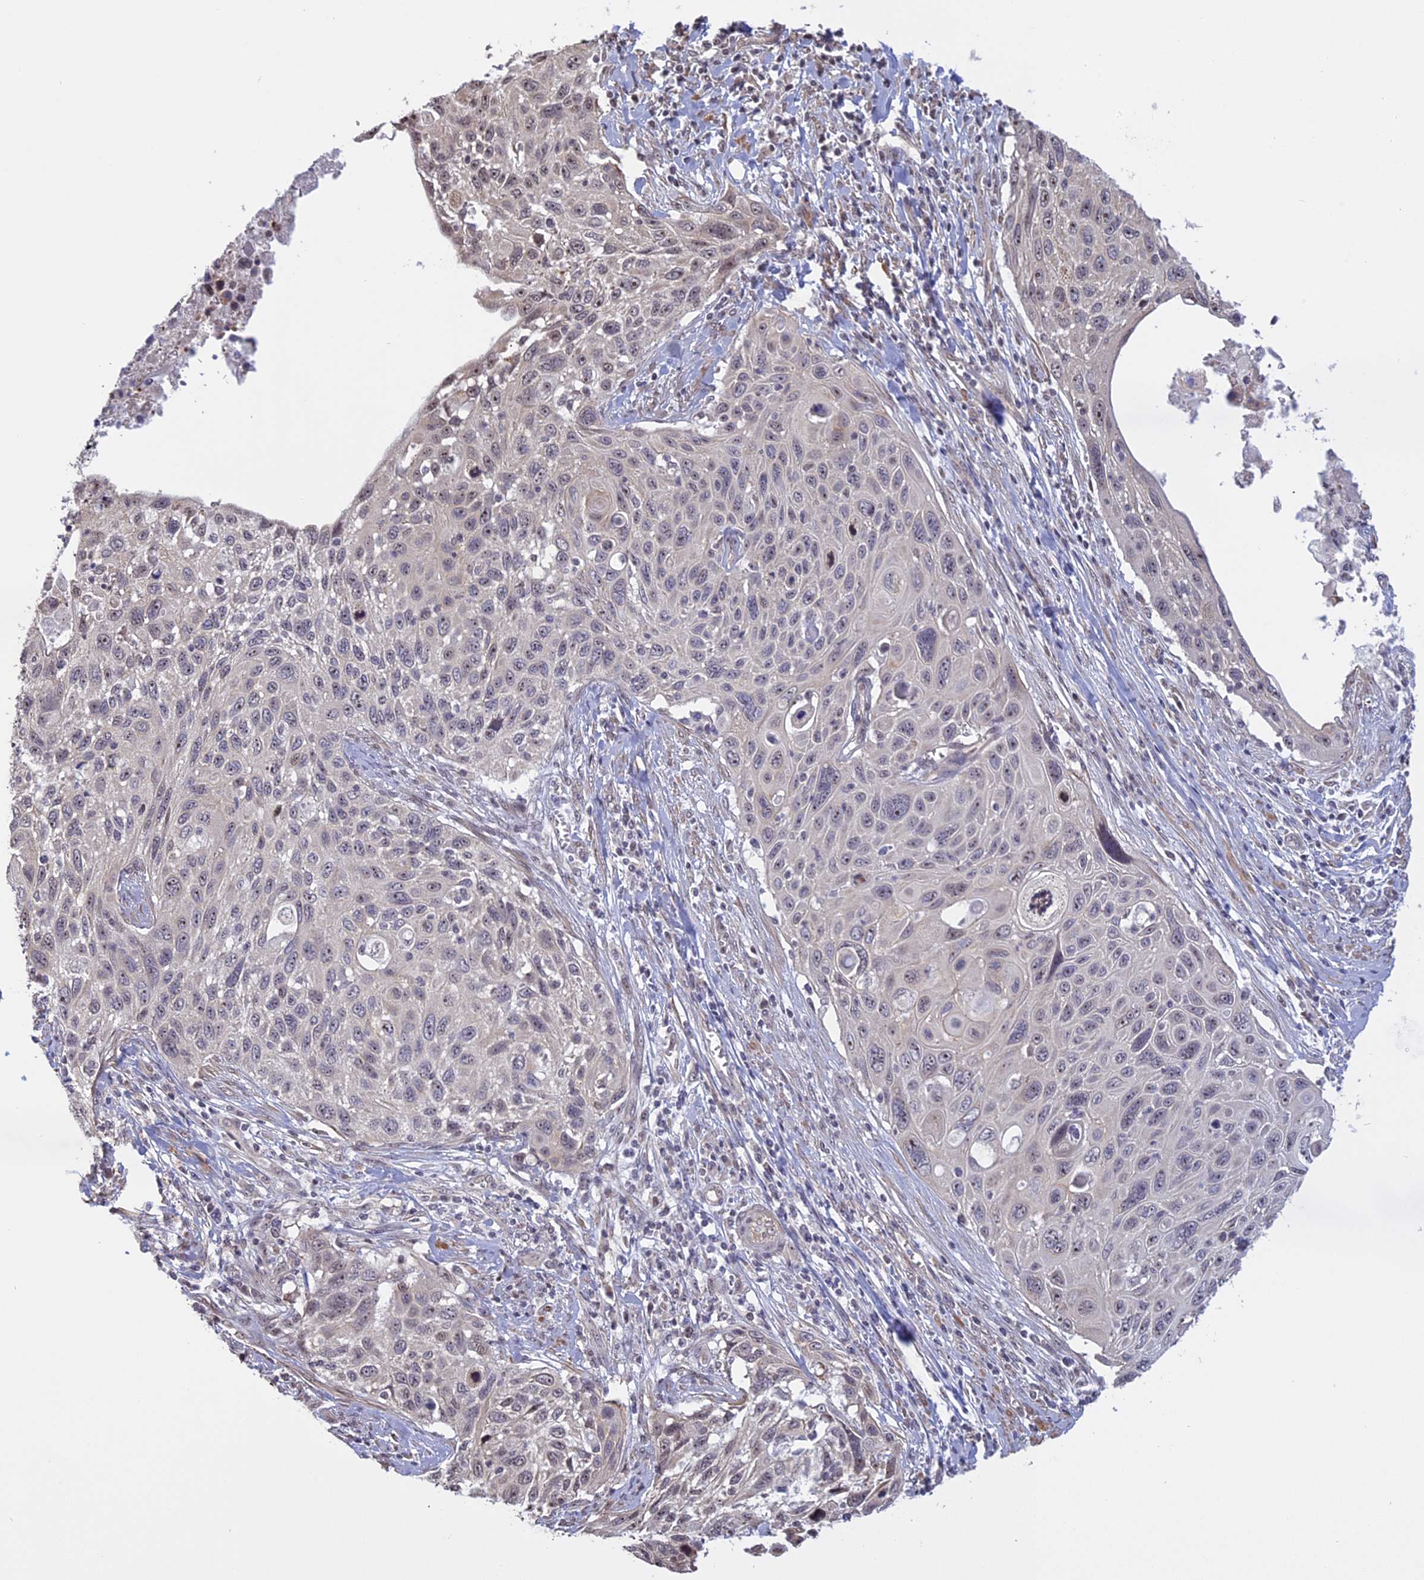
{"staining": {"intensity": "negative", "quantity": "none", "location": "none"}, "tissue": "cervical cancer", "cell_type": "Tumor cells", "image_type": "cancer", "snomed": [{"axis": "morphology", "description": "Squamous cell carcinoma, NOS"}, {"axis": "topography", "description": "Cervix"}], "caption": "IHC of cervical cancer demonstrates no staining in tumor cells.", "gene": "MGA", "patient": {"sex": "female", "age": 70}}